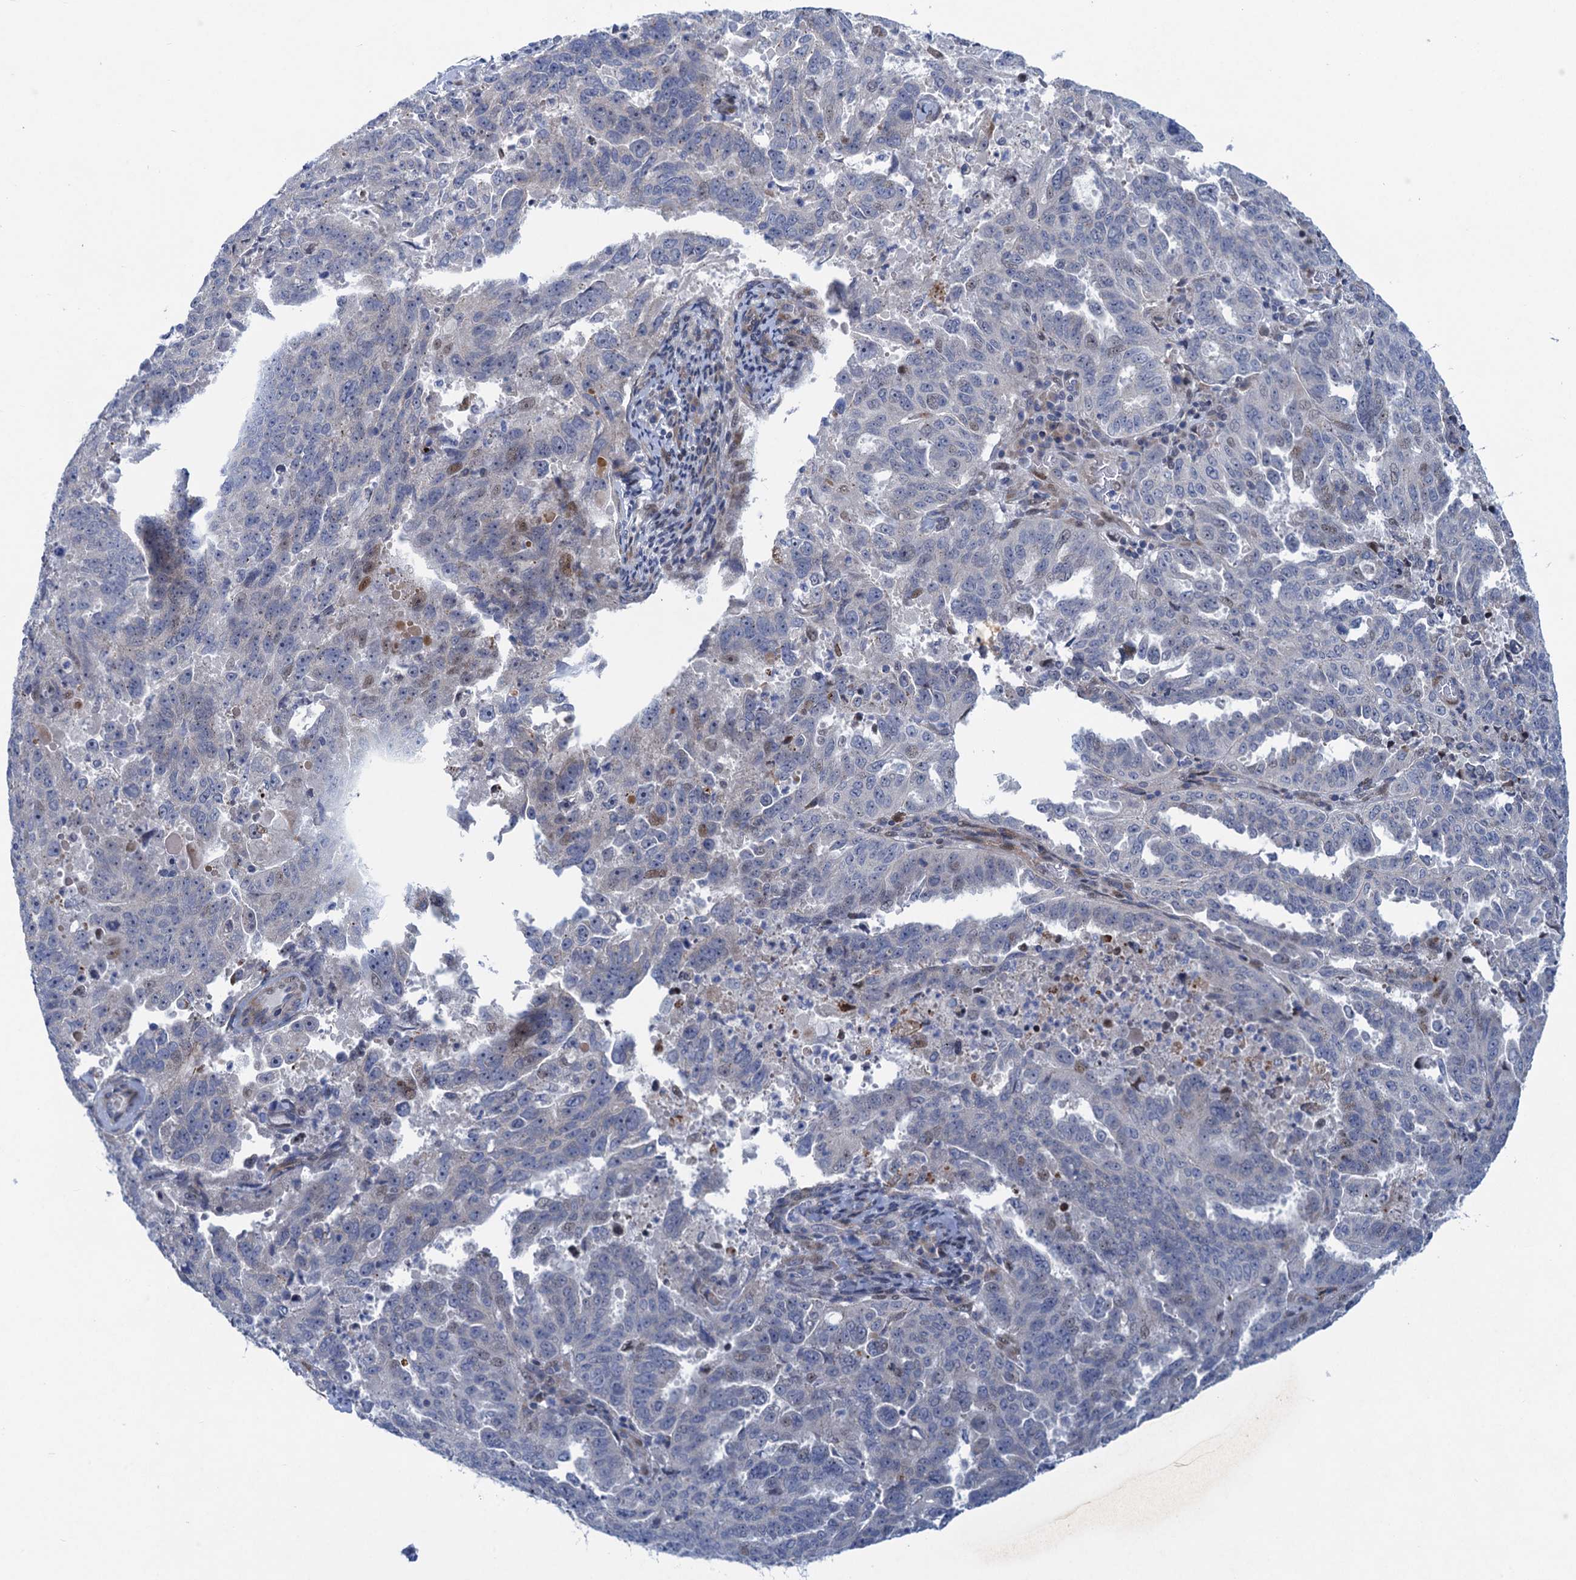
{"staining": {"intensity": "negative", "quantity": "none", "location": "none"}, "tissue": "endometrial cancer", "cell_type": "Tumor cells", "image_type": "cancer", "snomed": [{"axis": "morphology", "description": "Adenocarcinoma, NOS"}, {"axis": "topography", "description": "Endometrium"}], "caption": "The histopathology image reveals no significant expression in tumor cells of endometrial adenocarcinoma. (Brightfield microscopy of DAB (3,3'-diaminobenzidine) IHC at high magnification).", "gene": "QPCTL", "patient": {"sex": "female", "age": 65}}